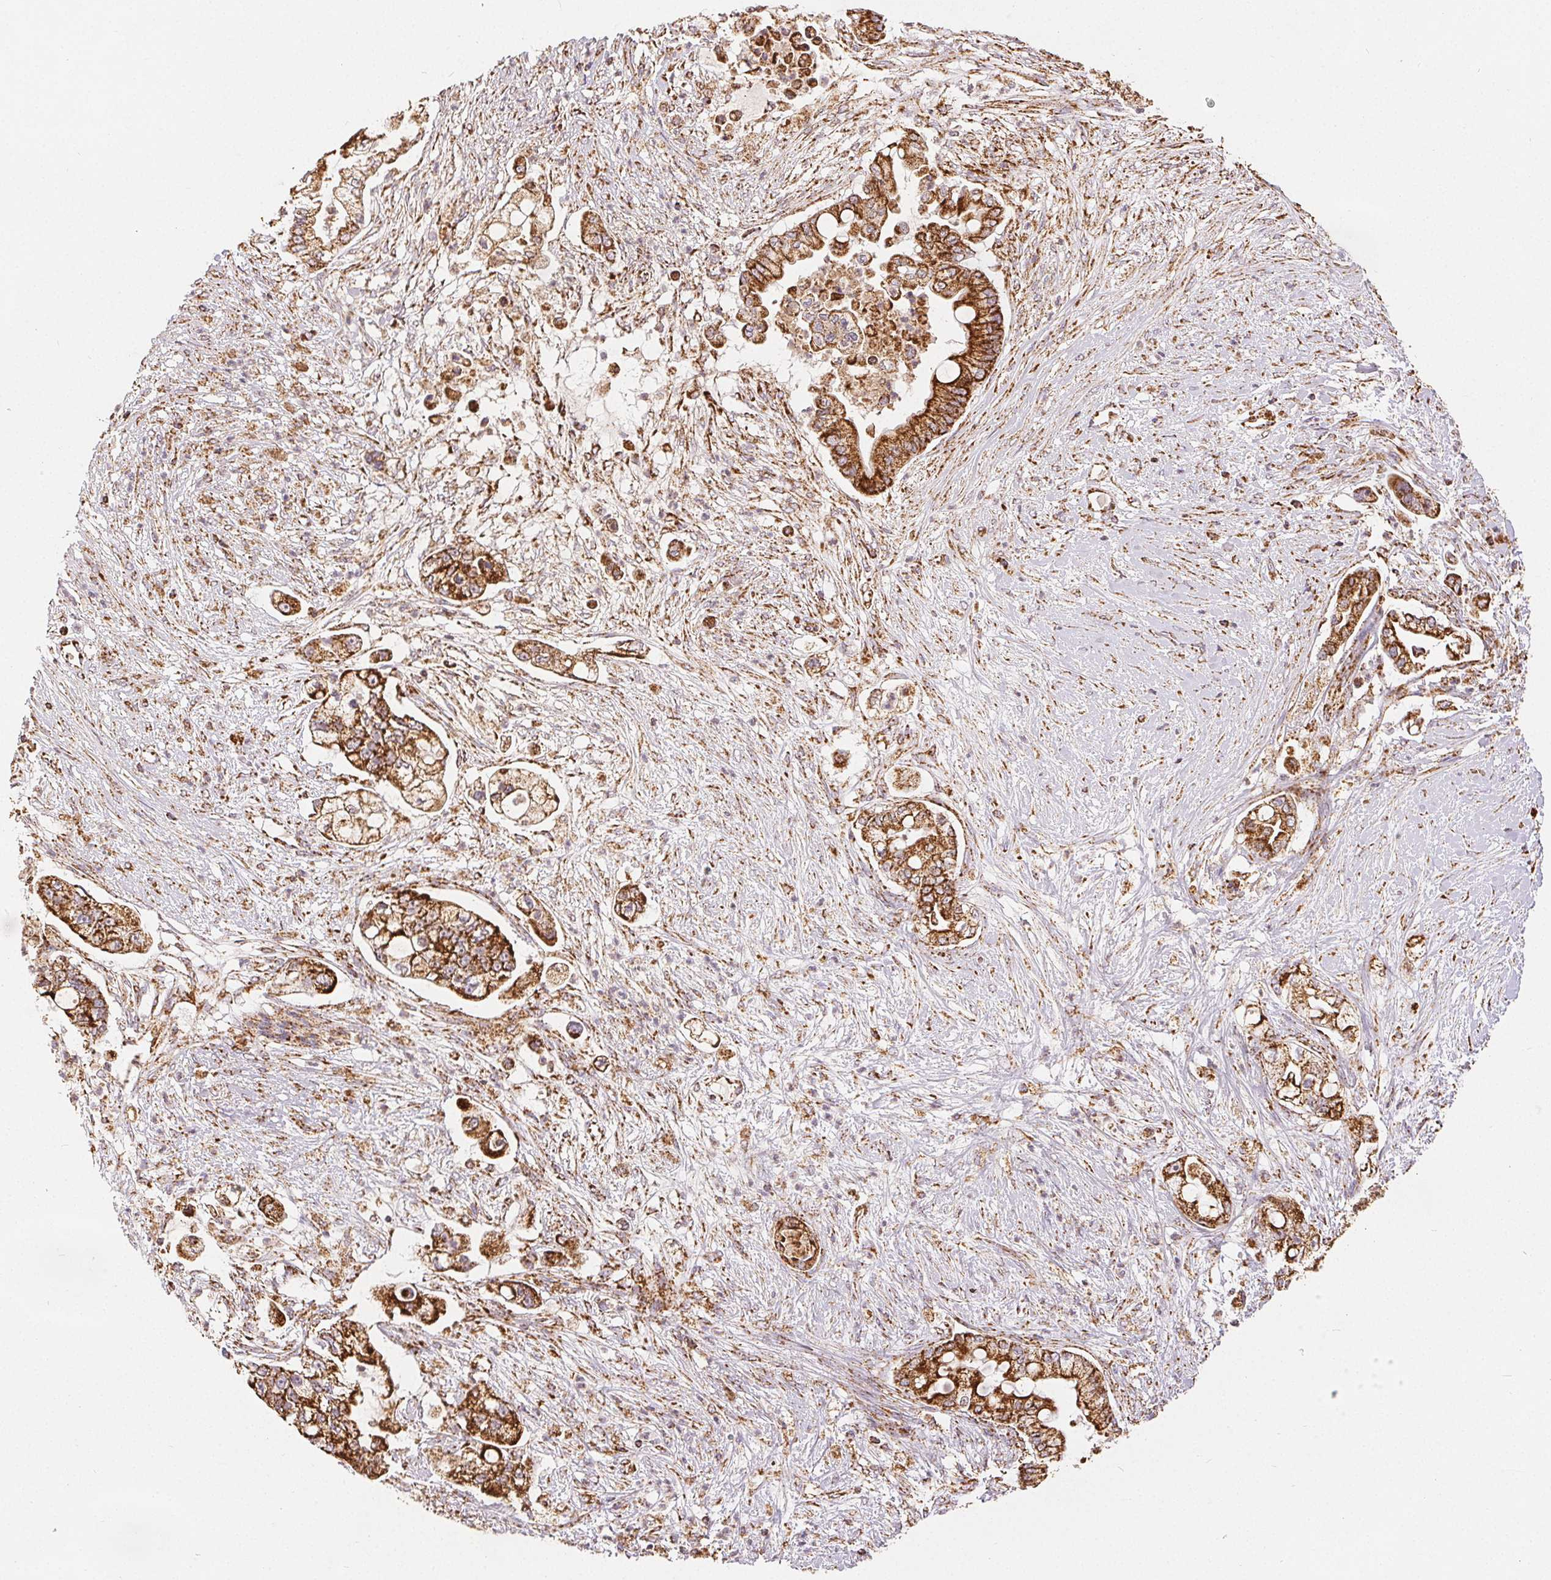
{"staining": {"intensity": "strong", "quantity": ">75%", "location": "cytoplasmic/membranous"}, "tissue": "pancreatic cancer", "cell_type": "Tumor cells", "image_type": "cancer", "snomed": [{"axis": "morphology", "description": "Adenocarcinoma, NOS"}, {"axis": "topography", "description": "Pancreas"}], "caption": "Tumor cells display high levels of strong cytoplasmic/membranous staining in about >75% of cells in pancreatic cancer.", "gene": "SDHB", "patient": {"sex": "female", "age": 69}}